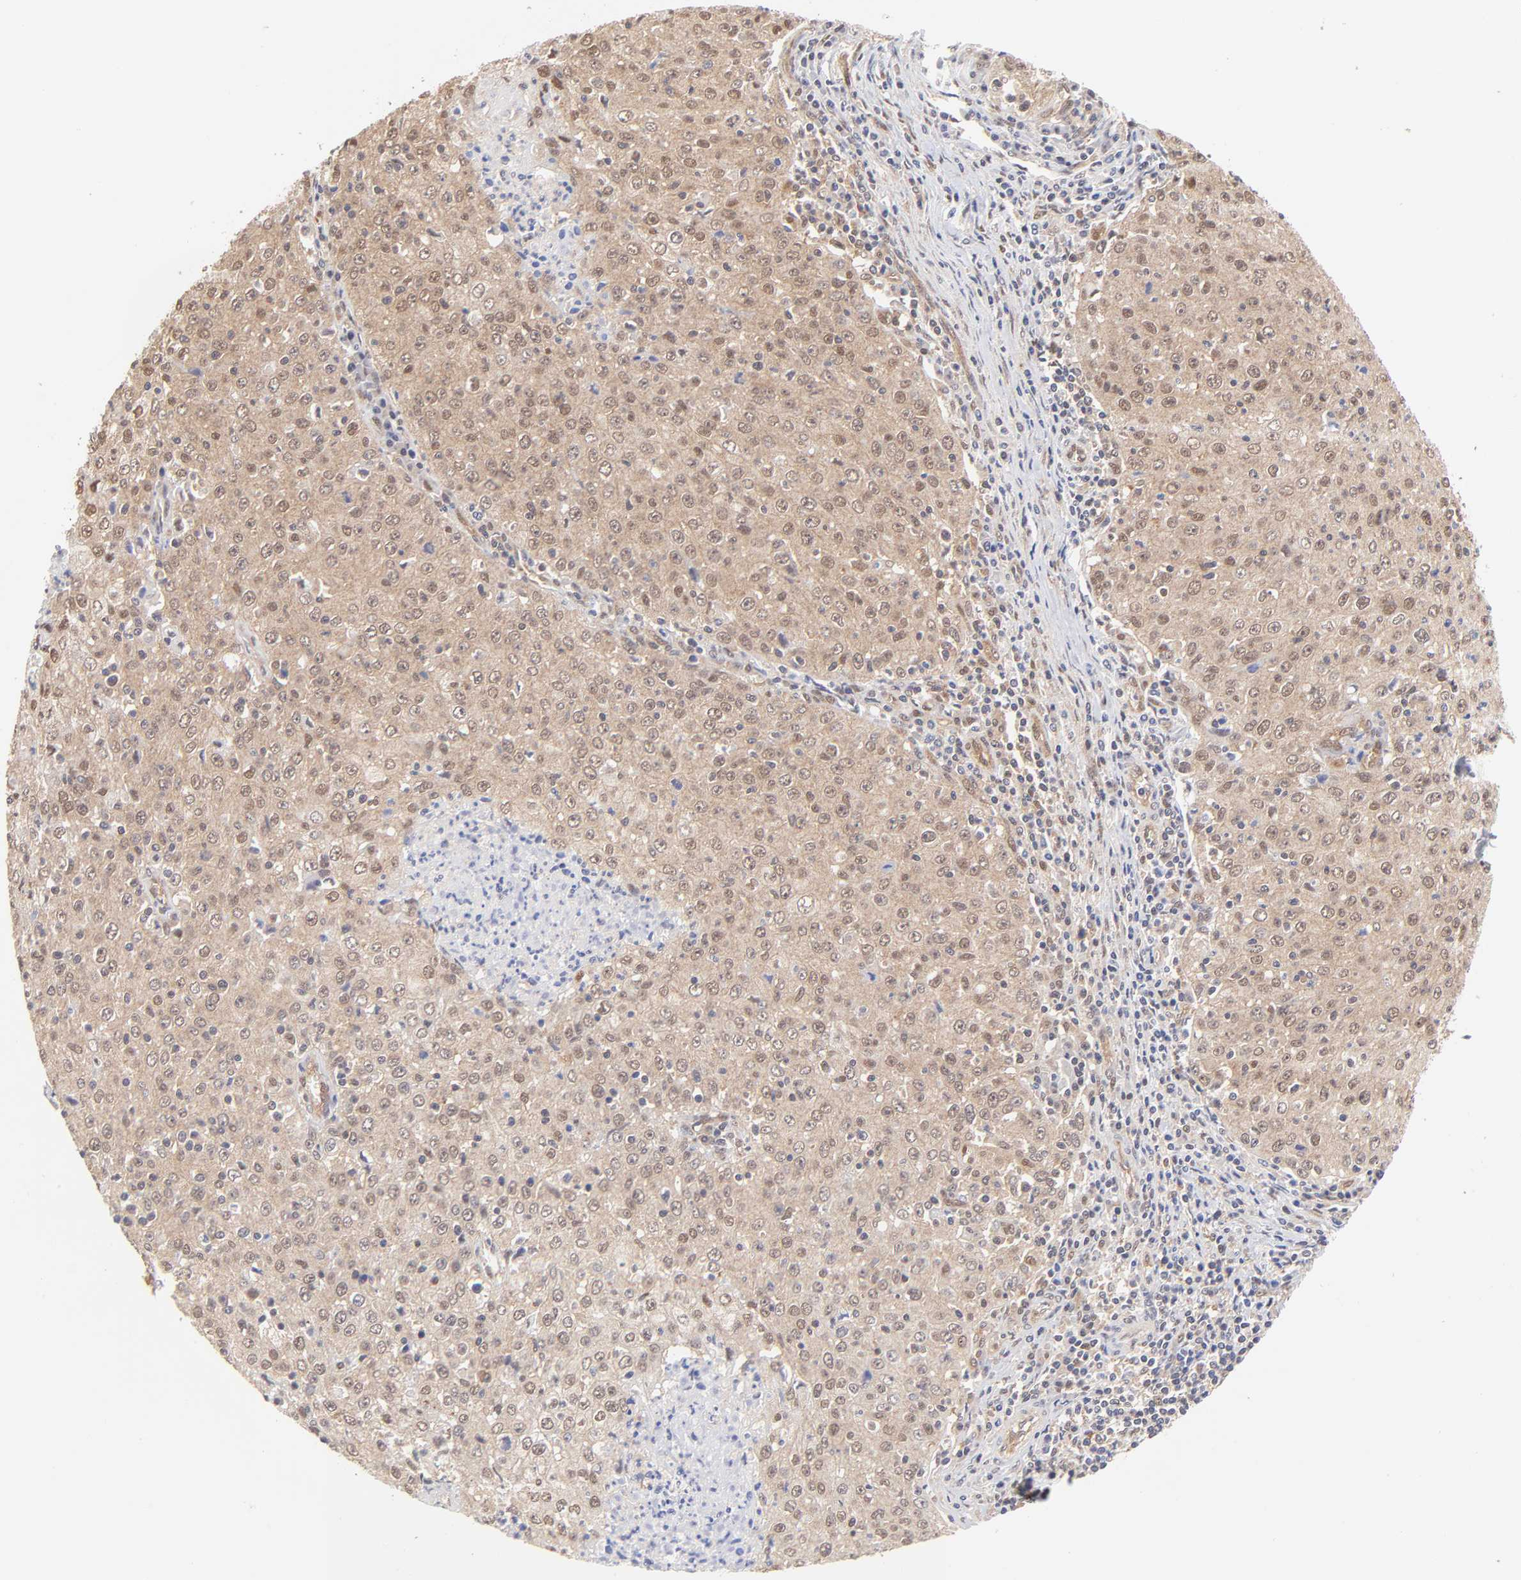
{"staining": {"intensity": "moderate", "quantity": "25%-75%", "location": "cytoplasmic/membranous,nuclear"}, "tissue": "cervical cancer", "cell_type": "Tumor cells", "image_type": "cancer", "snomed": [{"axis": "morphology", "description": "Squamous cell carcinoma, NOS"}, {"axis": "topography", "description": "Cervix"}], "caption": "DAB immunohistochemical staining of cervical cancer (squamous cell carcinoma) exhibits moderate cytoplasmic/membranous and nuclear protein staining in approximately 25%-75% of tumor cells. (Brightfield microscopy of DAB IHC at high magnification).", "gene": "PSMC4", "patient": {"sex": "female", "age": 27}}